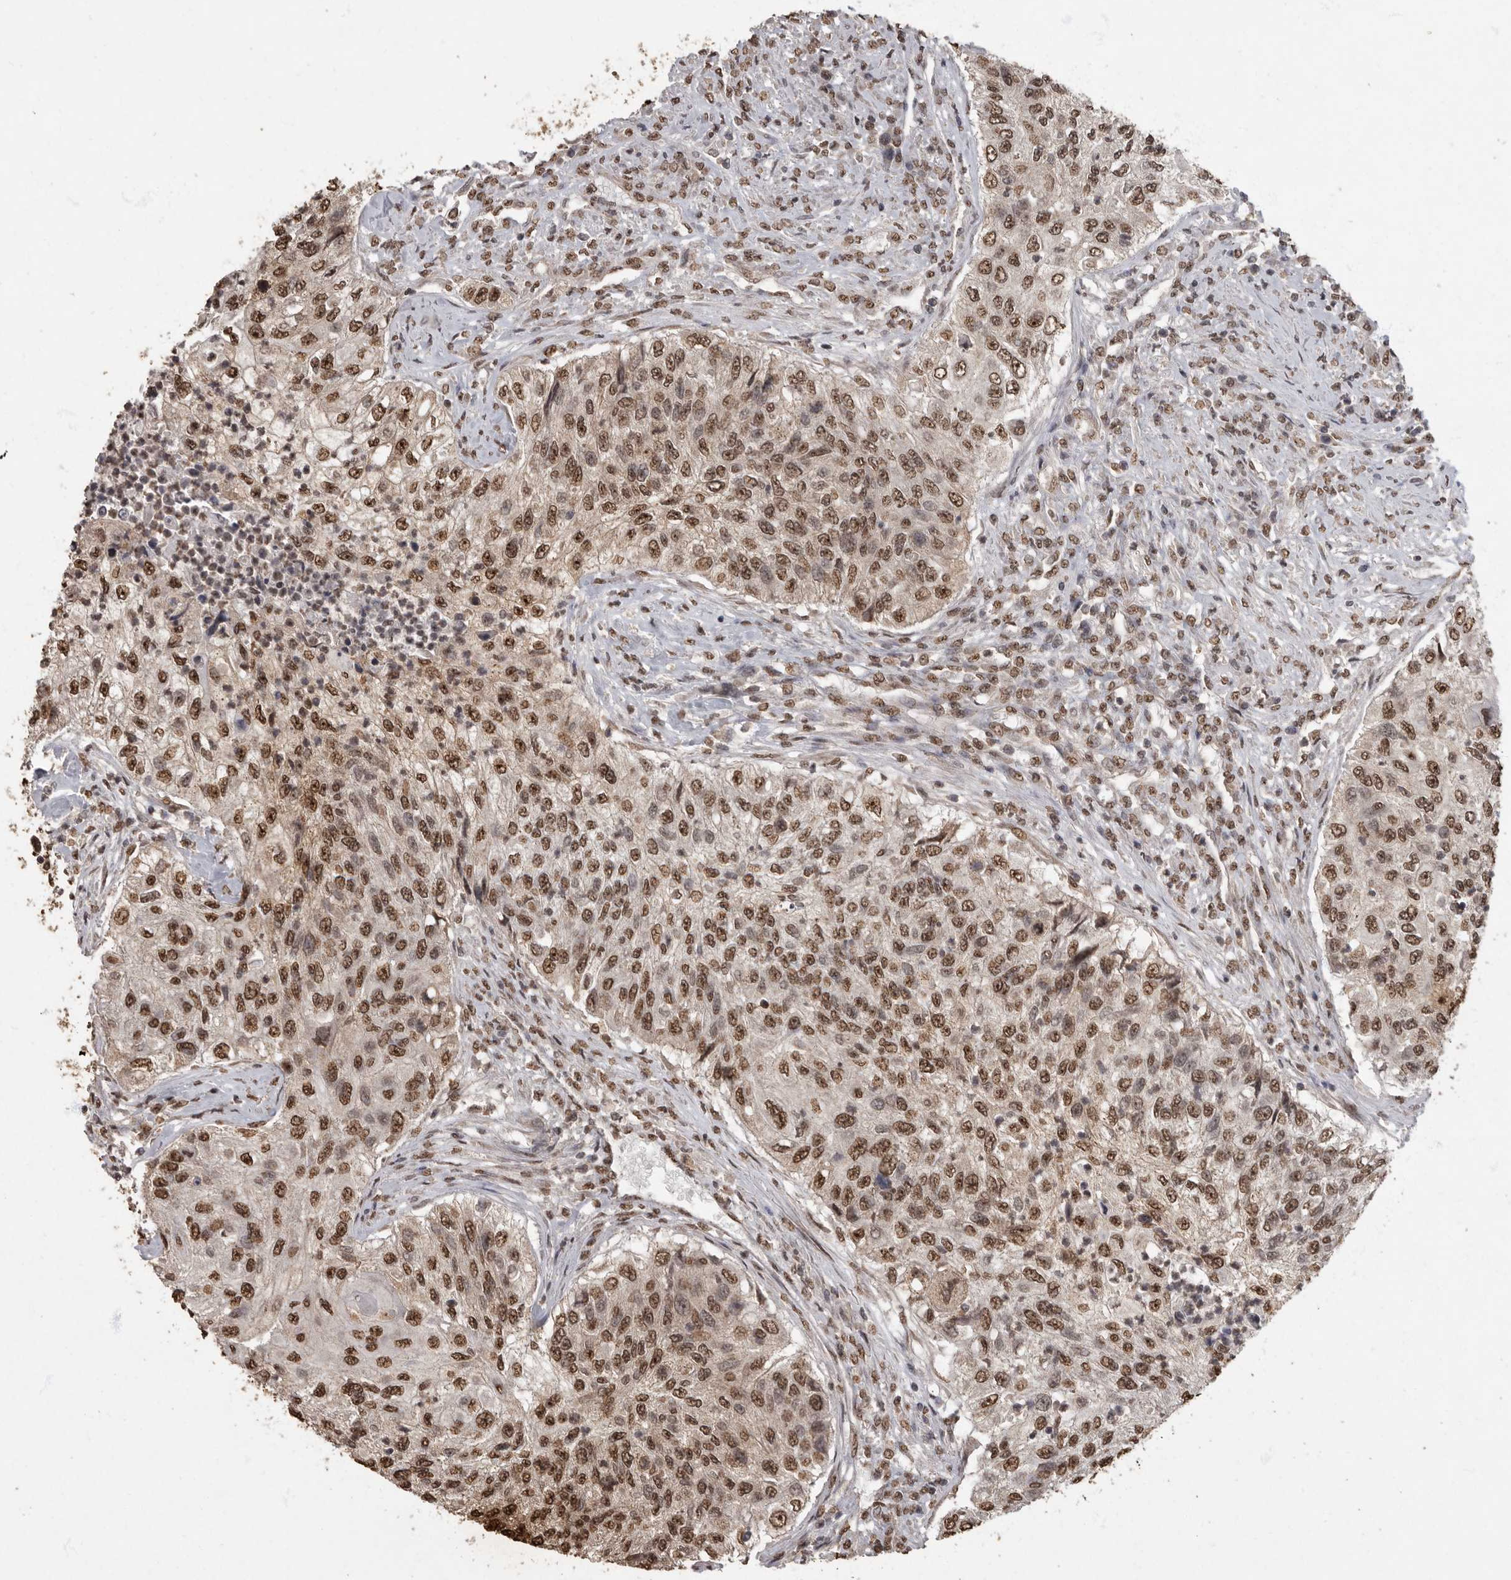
{"staining": {"intensity": "strong", "quantity": ">75%", "location": "nuclear"}, "tissue": "urothelial cancer", "cell_type": "Tumor cells", "image_type": "cancer", "snomed": [{"axis": "morphology", "description": "Urothelial carcinoma, High grade"}, {"axis": "topography", "description": "Urinary bladder"}], "caption": "Tumor cells demonstrate high levels of strong nuclear positivity in about >75% of cells in human urothelial cancer.", "gene": "NBL1", "patient": {"sex": "female", "age": 60}}